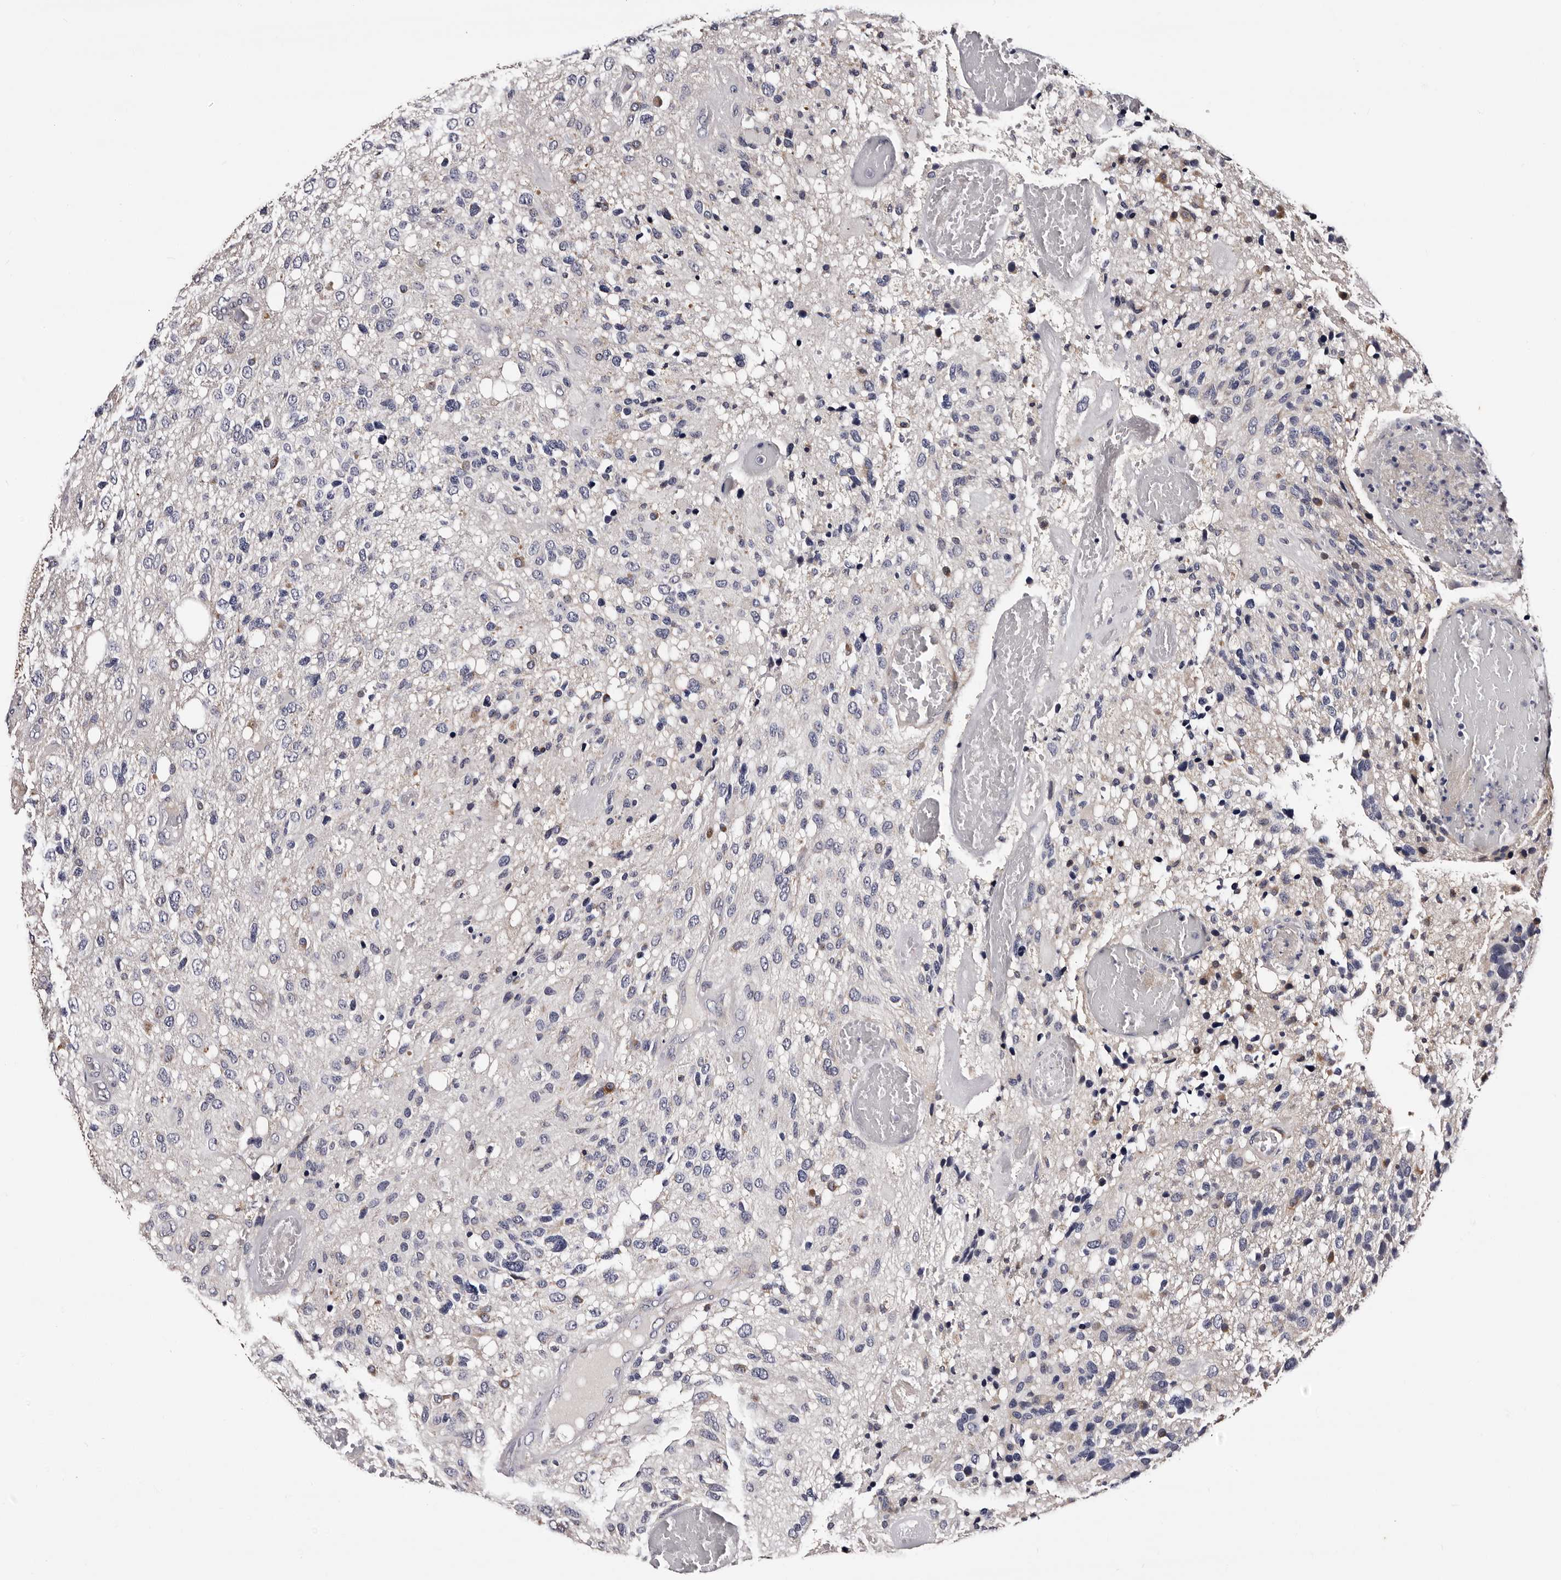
{"staining": {"intensity": "negative", "quantity": "none", "location": "none"}, "tissue": "glioma", "cell_type": "Tumor cells", "image_type": "cancer", "snomed": [{"axis": "morphology", "description": "Glioma, malignant, High grade"}, {"axis": "topography", "description": "Brain"}], "caption": "The photomicrograph demonstrates no staining of tumor cells in glioma.", "gene": "TAF4B", "patient": {"sex": "female", "age": 58}}